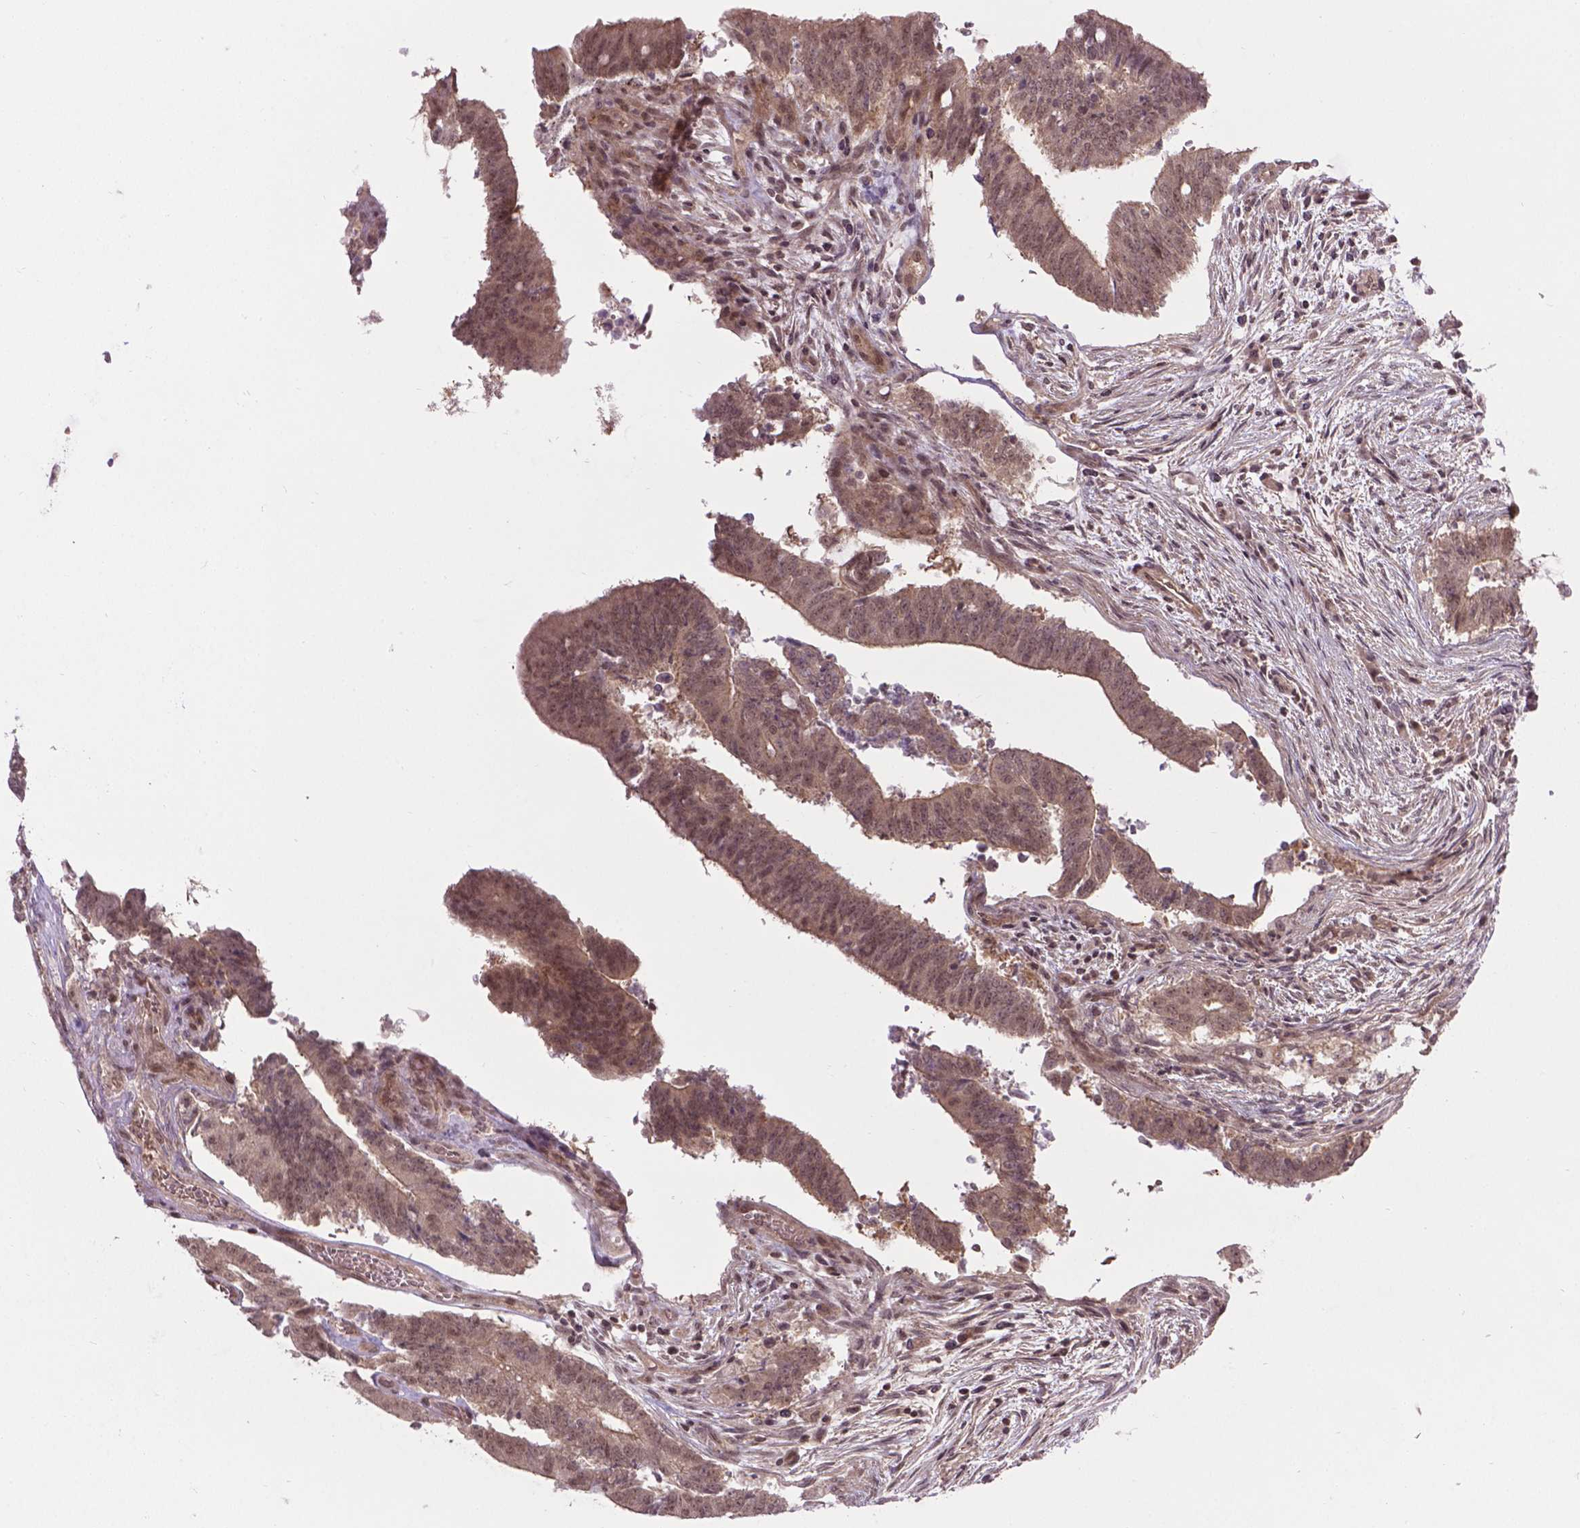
{"staining": {"intensity": "moderate", "quantity": ">75%", "location": "cytoplasmic/membranous,nuclear"}, "tissue": "colorectal cancer", "cell_type": "Tumor cells", "image_type": "cancer", "snomed": [{"axis": "morphology", "description": "Adenocarcinoma, NOS"}, {"axis": "topography", "description": "Colon"}], "caption": "The photomicrograph exhibits staining of colorectal cancer, revealing moderate cytoplasmic/membranous and nuclear protein staining (brown color) within tumor cells.", "gene": "ANKRD54", "patient": {"sex": "female", "age": 43}}